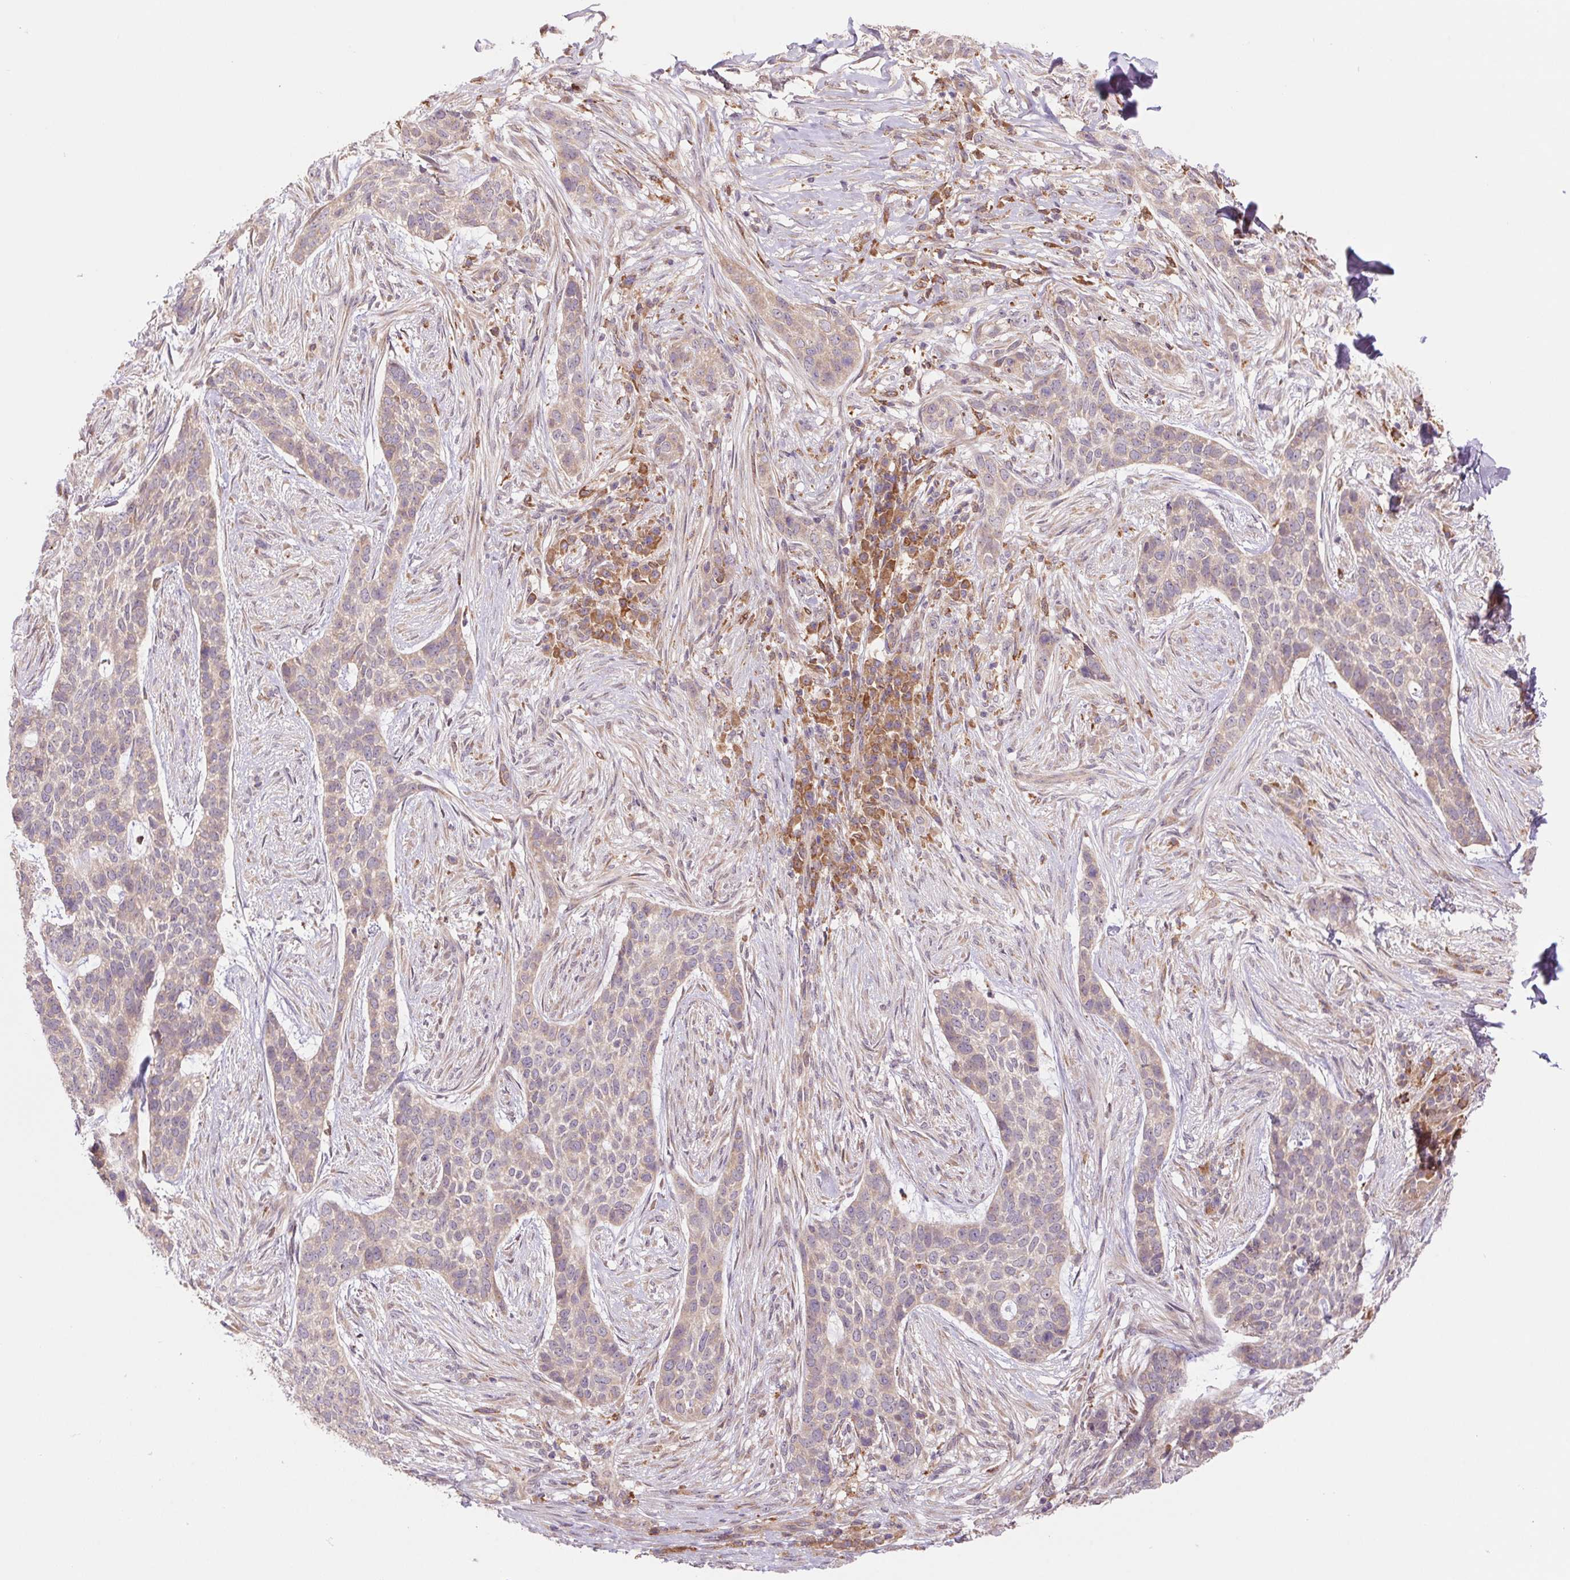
{"staining": {"intensity": "weak", "quantity": ">75%", "location": "cytoplasmic/membranous"}, "tissue": "skin cancer", "cell_type": "Tumor cells", "image_type": "cancer", "snomed": [{"axis": "morphology", "description": "Basal cell carcinoma"}, {"axis": "topography", "description": "Skin"}], "caption": "Immunohistochemical staining of skin cancer demonstrates low levels of weak cytoplasmic/membranous protein staining in approximately >75% of tumor cells.", "gene": "KLHL20", "patient": {"sex": "female", "age": 69}}